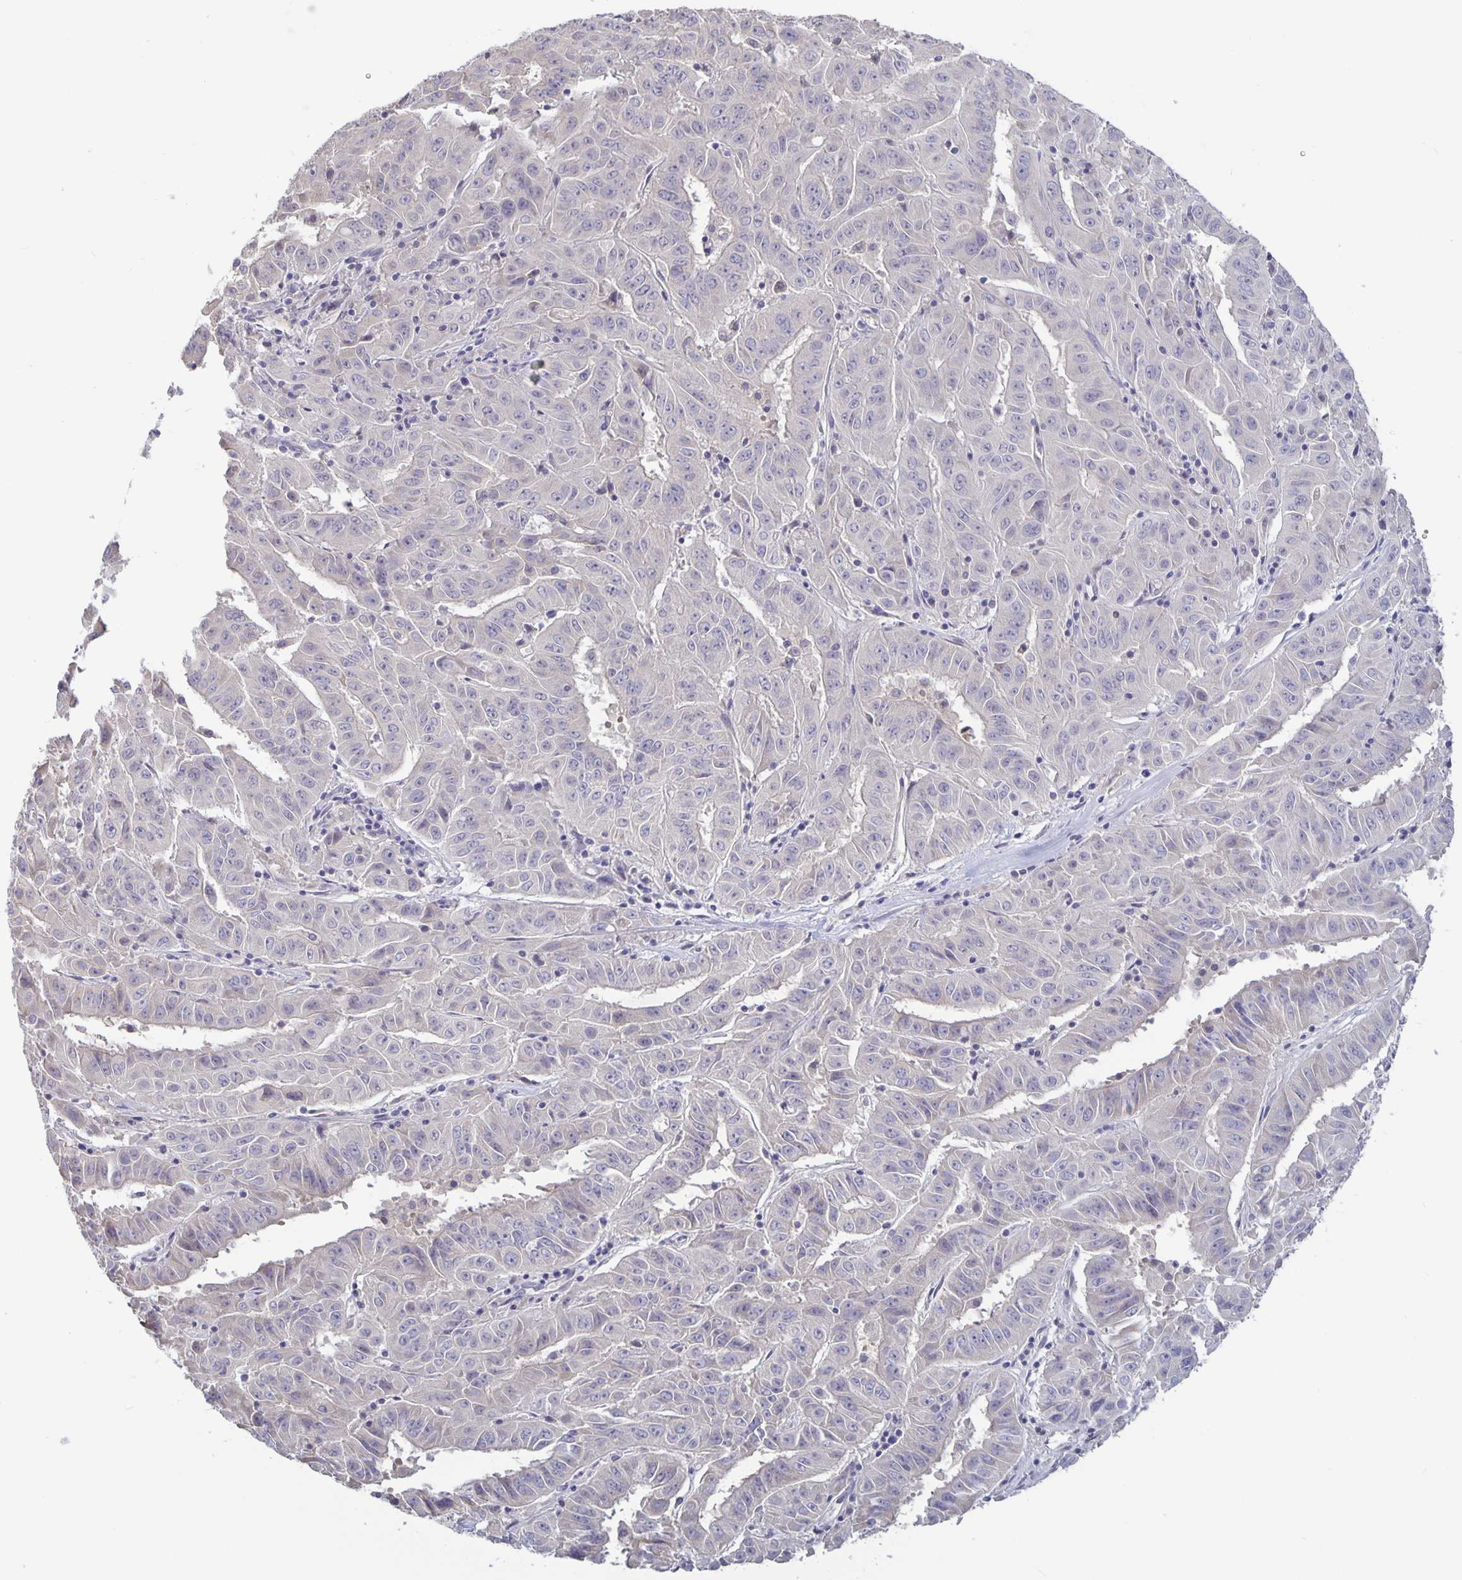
{"staining": {"intensity": "negative", "quantity": "none", "location": "none"}, "tissue": "pancreatic cancer", "cell_type": "Tumor cells", "image_type": "cancer", "snomed": [{"axis": "morphology", "description": "Adenocarcinoma, NOS"}, {"axis": "topography", "description": "Pancreas"}], "caption": "IHC of pancreatic cancer reveals no expression in tumor cells.", "gene": "PLCB3", "patient": {"sex": "male", "age": 63}}